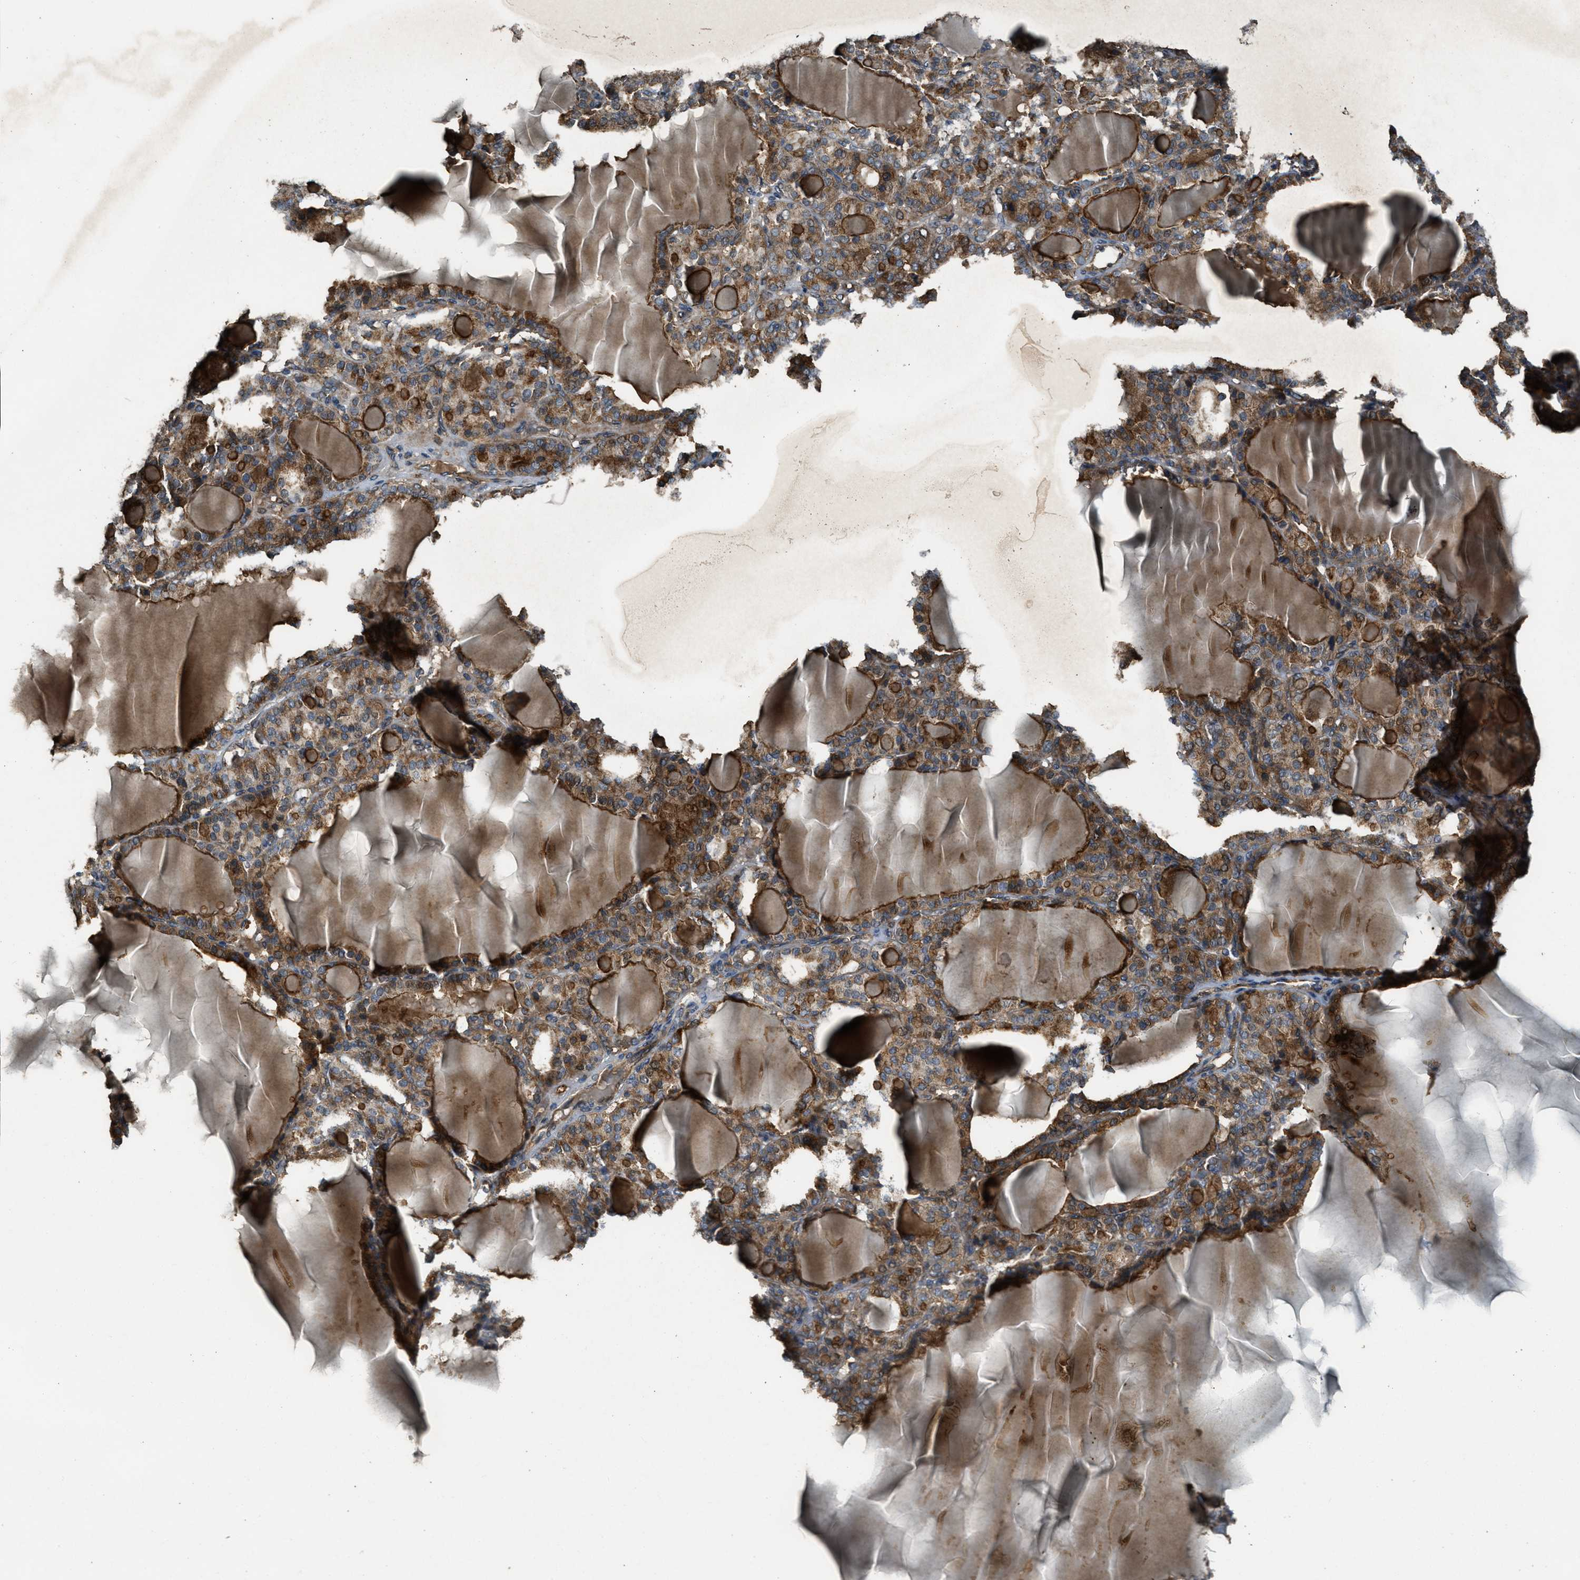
{"staining": {"intensity": "moderate", "quantity": ">75%", "location": "cytoplasmic/membranous"}, "tissue": "thyroid gland", "cell_type": "Glandular cells", "image_type": "normal", "snomed": [{"axis": "morphology", "description": "Normal tissue, NOS"}, {"axis": "topography", "description": "Thyroid gland"}], "caption": "Immunohistochemical staining of unremarkable human thyroid gland displays moderate cytoplasmic/membranous protein expression in about >75% of glandular cells. (IHC, brightfield microscopy, high magnification).", "gene": "MAP3K8", "patient": {"sex": "female", "age": 28}}